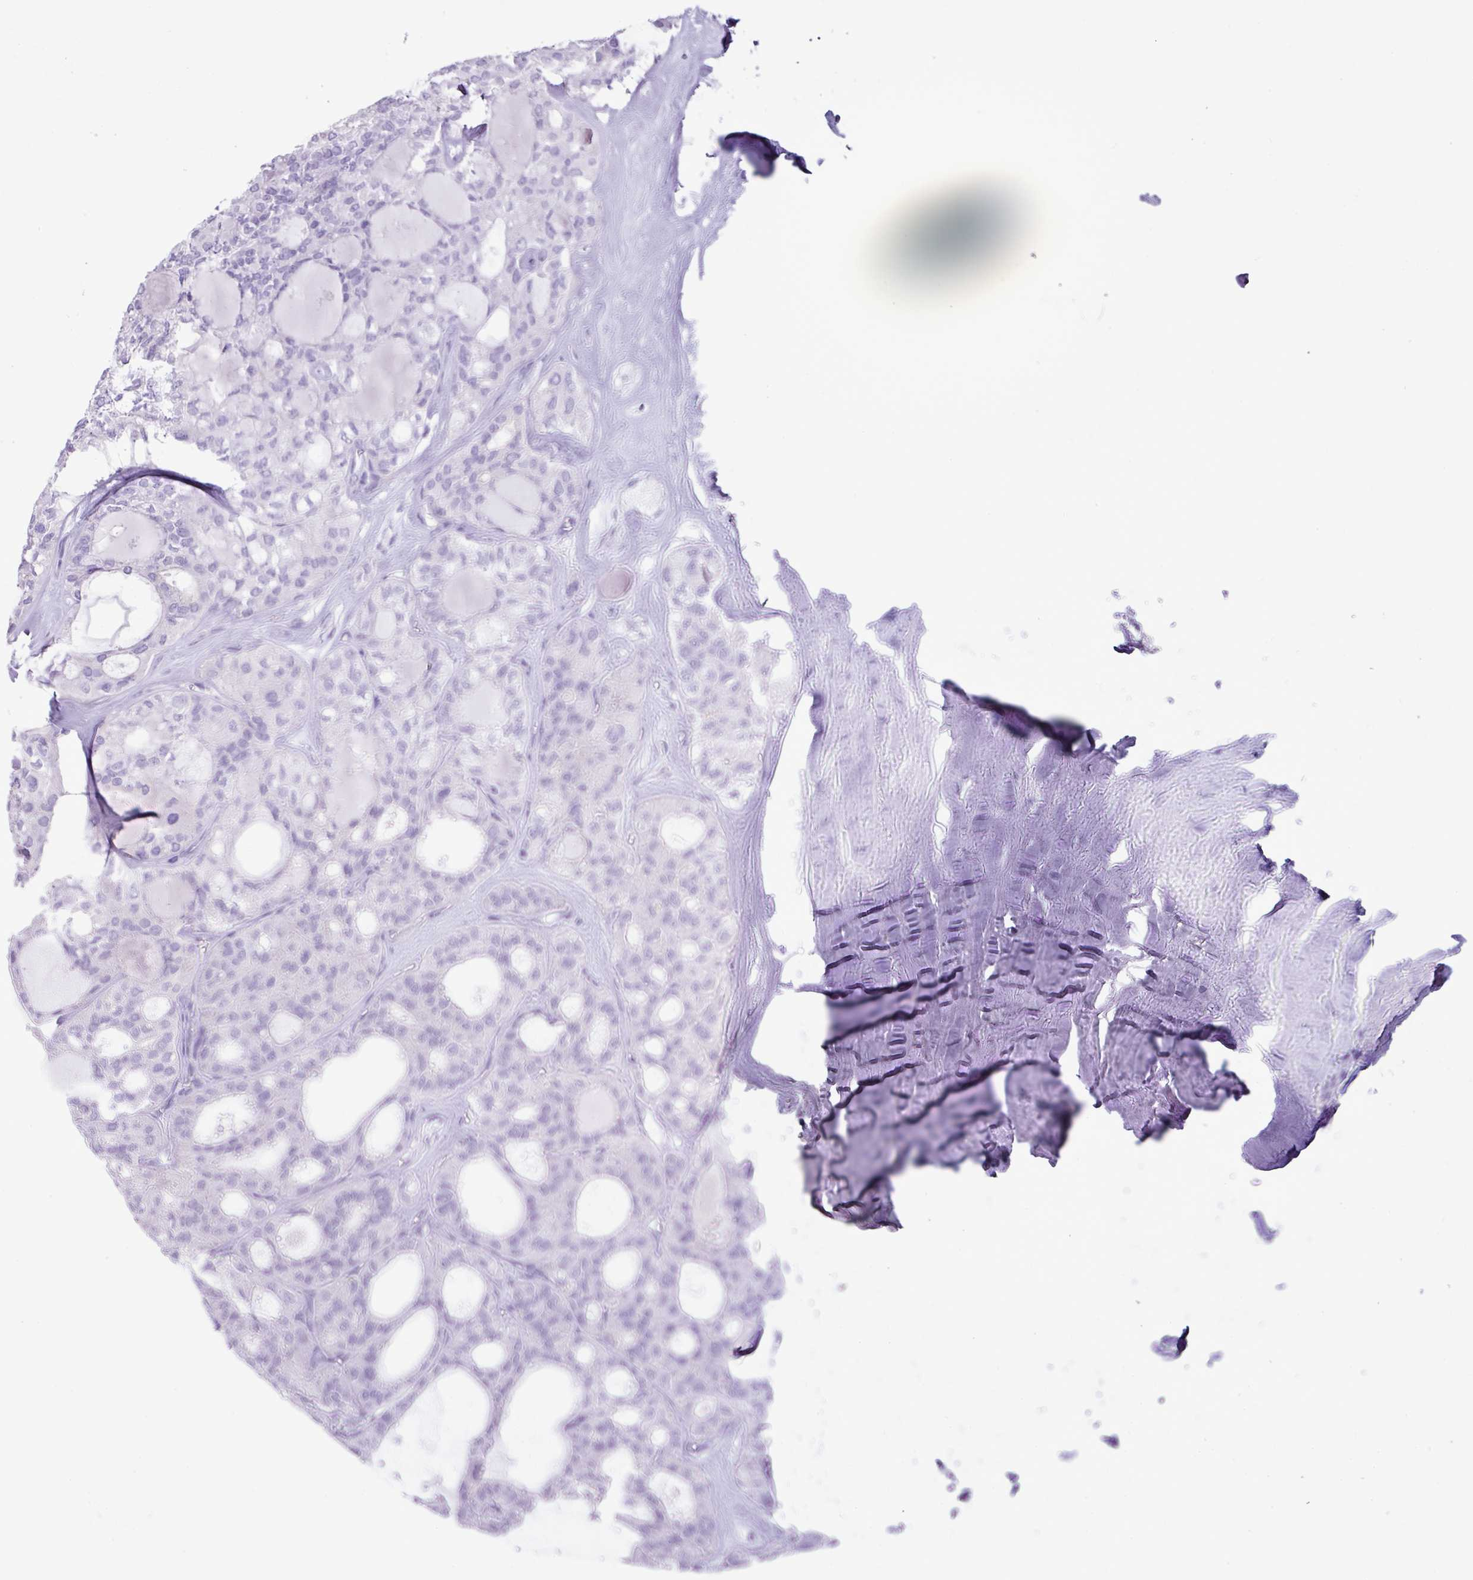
{"staining": {"intensity": "negative", "quantity": "none", "location": "none"}, "tissue": "thyroid cancer", "cell_type": "Tumor cells", "image_type": "cancer", "snomed": [{"axis": "morphology", "description": "Follicular adenoma carcinoma, NOS"}, {"axis": "topography", "description": "Thyroid gland"}], "caption": "Tumor cells show no significant positivity in follicular adenoma carcinoma (thyroid).", "gene": "AGO3", "patient": {"sex": "male", "age": 75}}